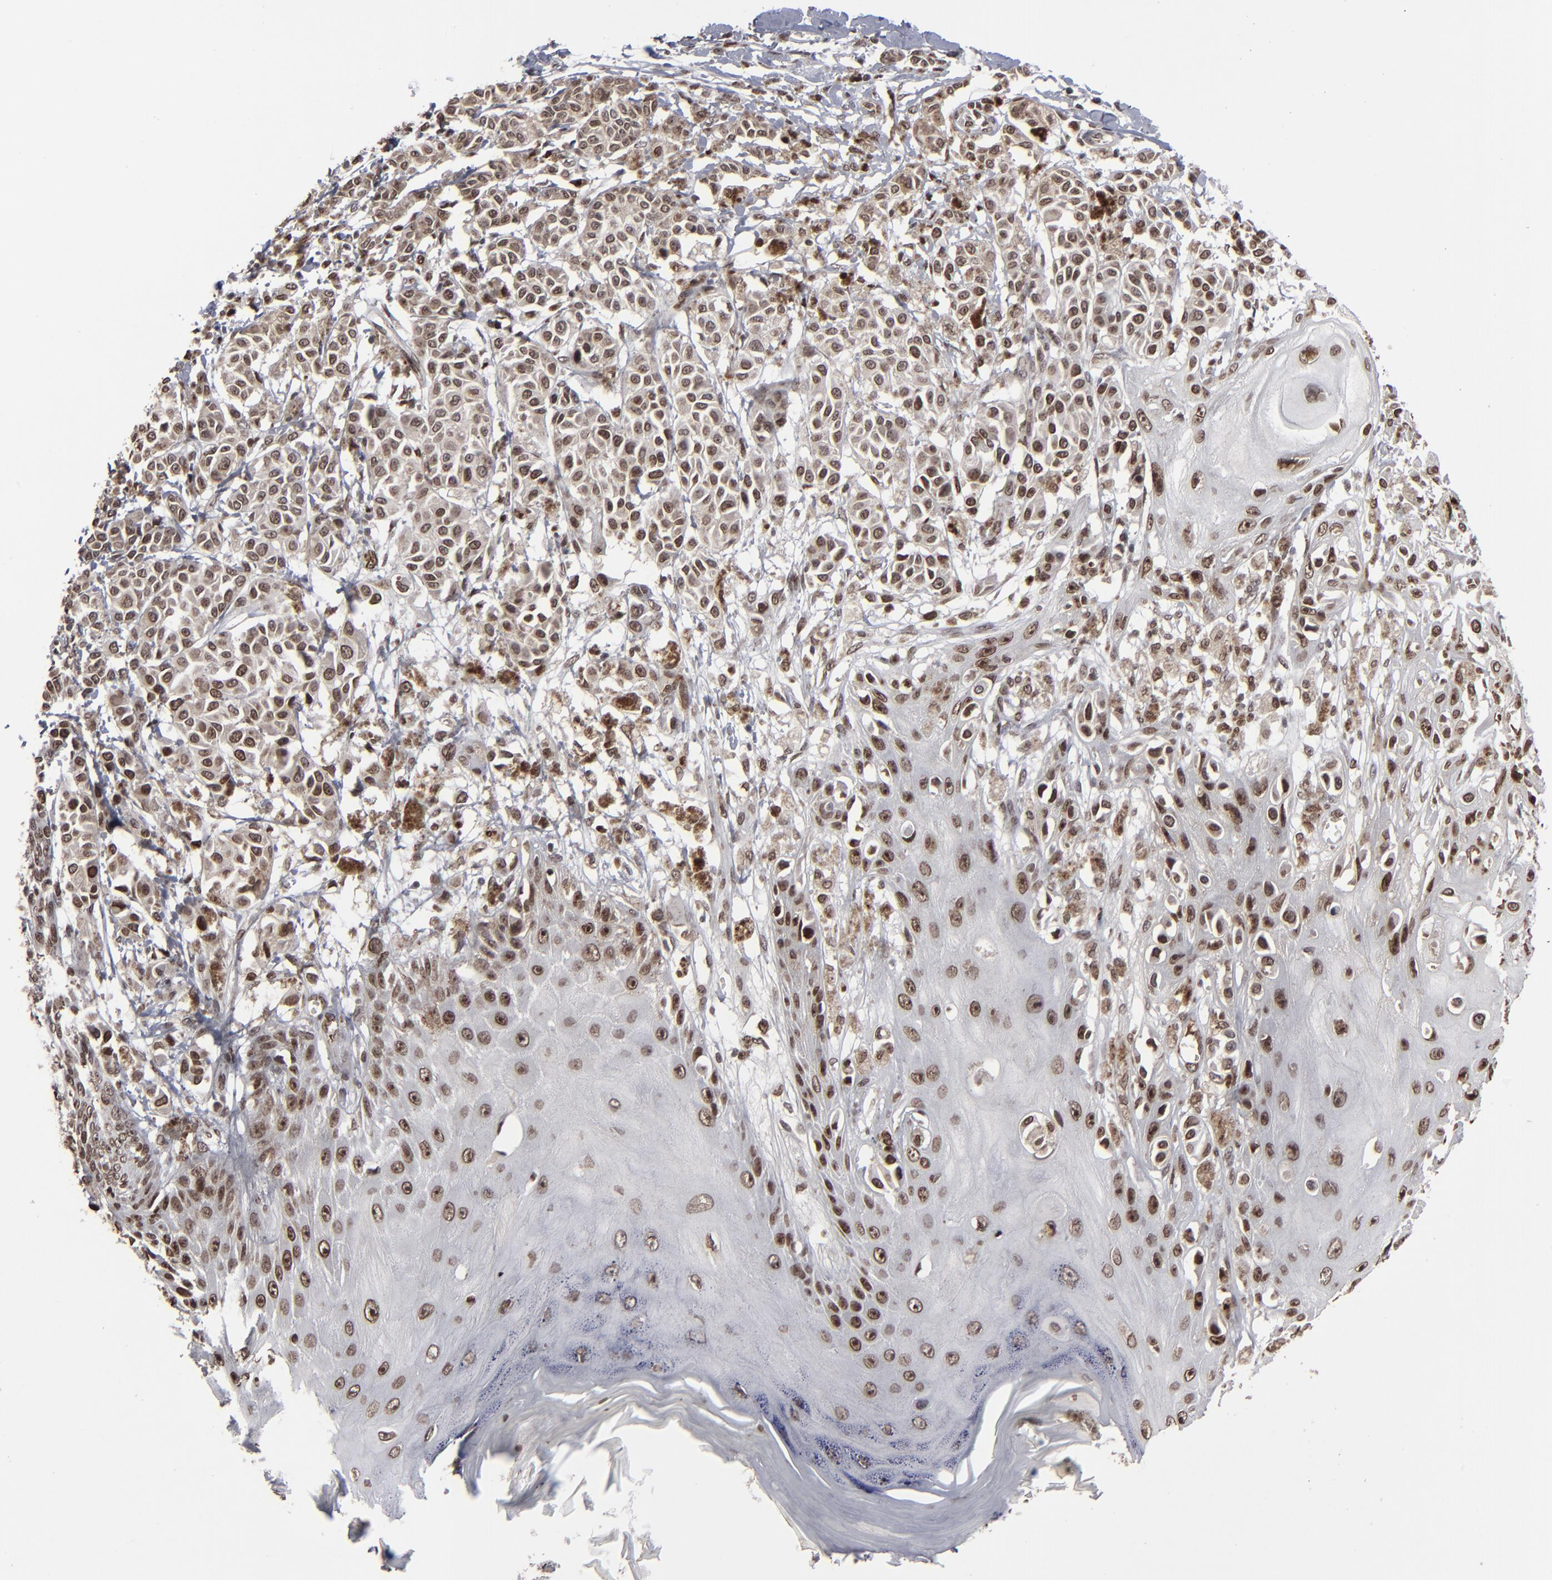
{"staining": {"intensity": "moderate", "quantity": "25%-75%", "location": "nuclear"}, "tissue": "melanoma", "cell_type": "Tumor cells", "image_type": "cancer", "snomed": [{"axis": "morphology", "description": "Malignant melanoma, NOS"}, {"axis": "topography", "description": "Skin"}], "caption": "The micrograph shows a brown stain indicating the presence of a protein in the nuclear of tumor cells in malignant melanoma.", "gene": "BAZ1A", "patient": {"sex": "male", "age": 76}}